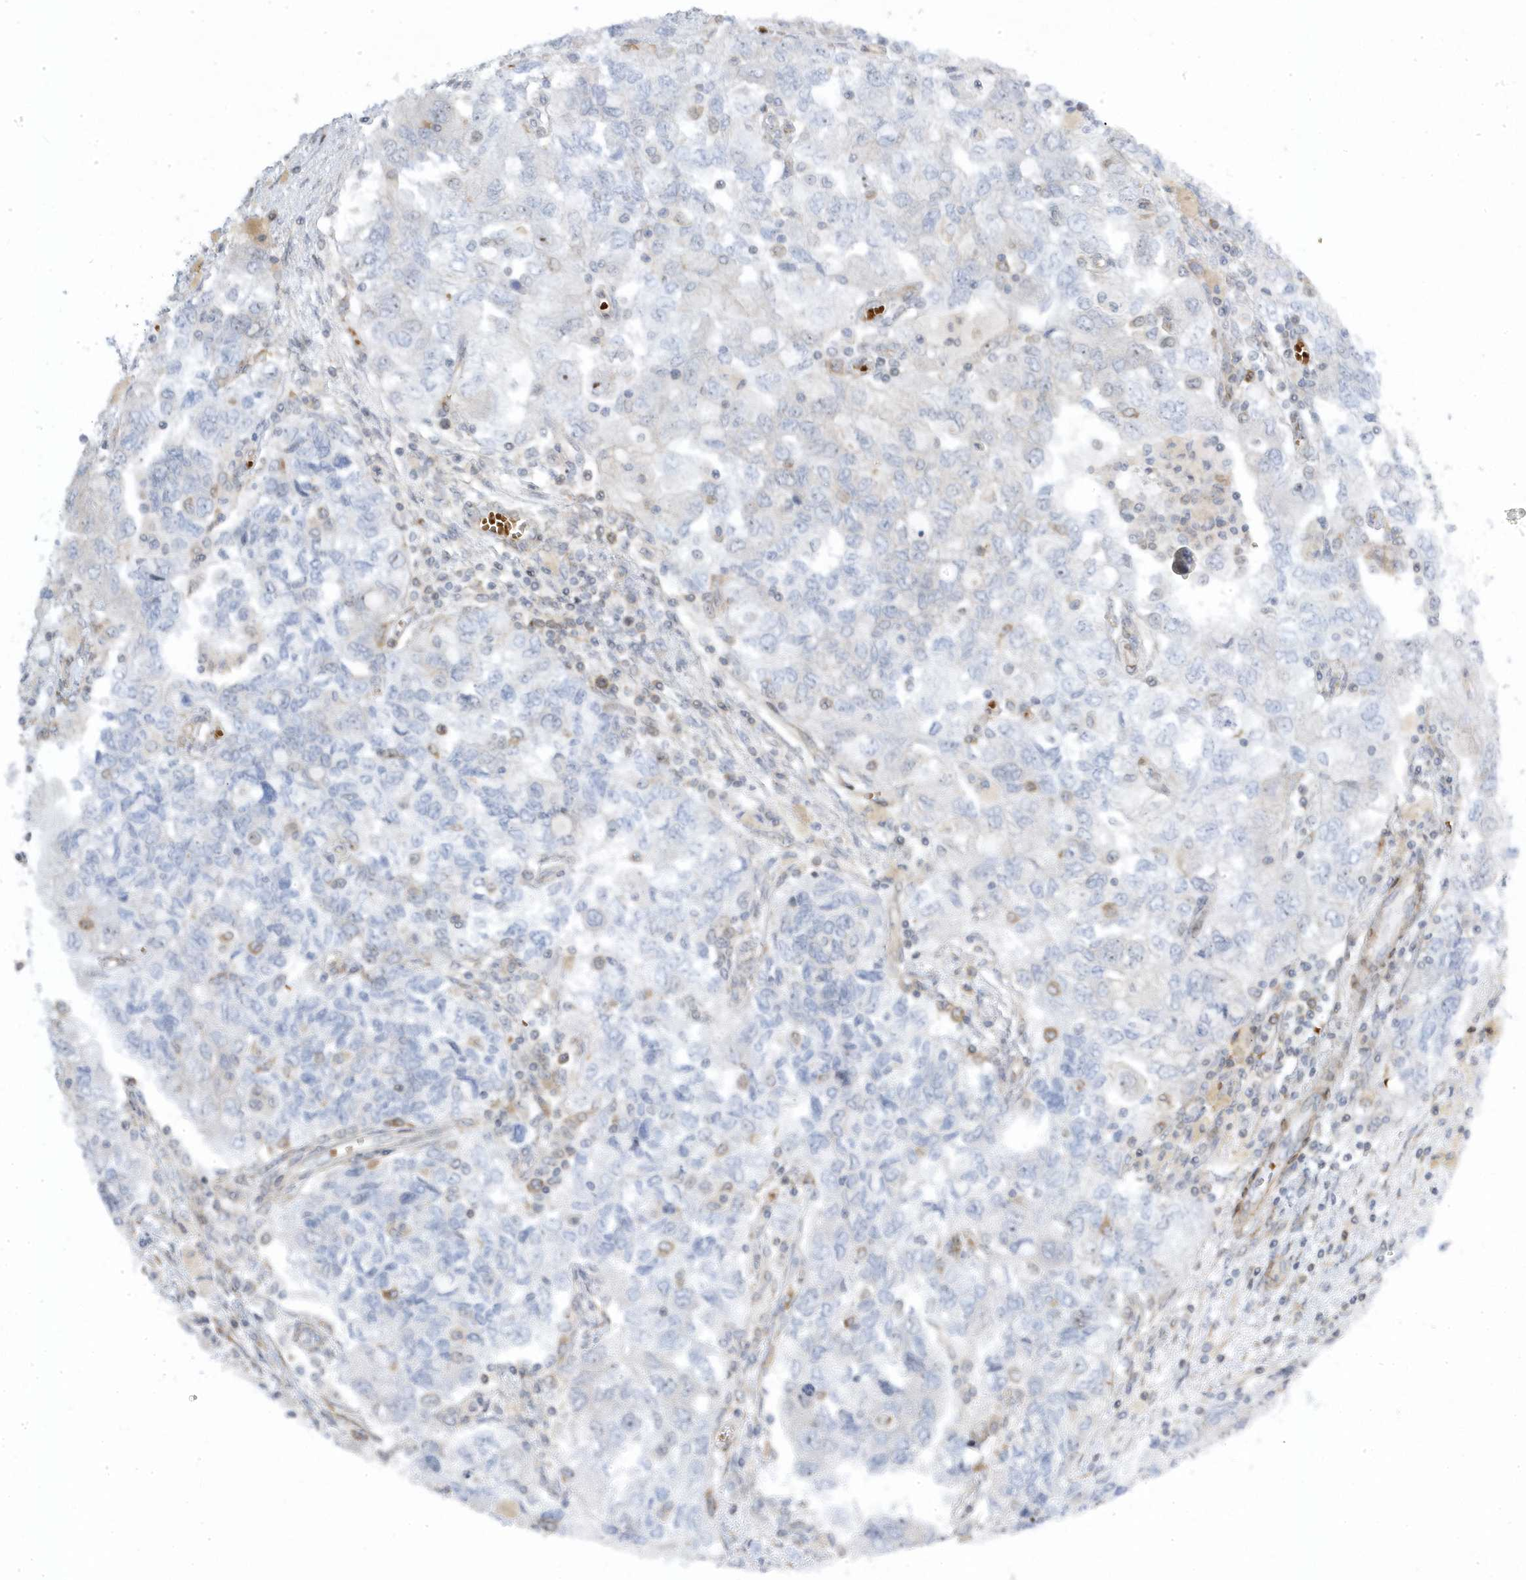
{"staining": {"intensity": "negative", "quantity": "none", "location": "none"}, "tissue": "ovarian cancer", "cell_type": "Tumor cells", "image_type": "cancer", "snomed": [{"axis": "morphology", "description": "Carcinoma, NOS"}, {"axis": "morphology", "description": "Cystadenocarcinoma, serous, NOS"}, {"axis": "topography", "description": "Ovary"}], "caption": "Ovarian cancer (serous cystadenocarcinoma) was stained to show a protein in brown. There is no significant positivity in tumor cells.", "gene": "MAP7D3", "patient": {"sex": "female", "age": 69}}